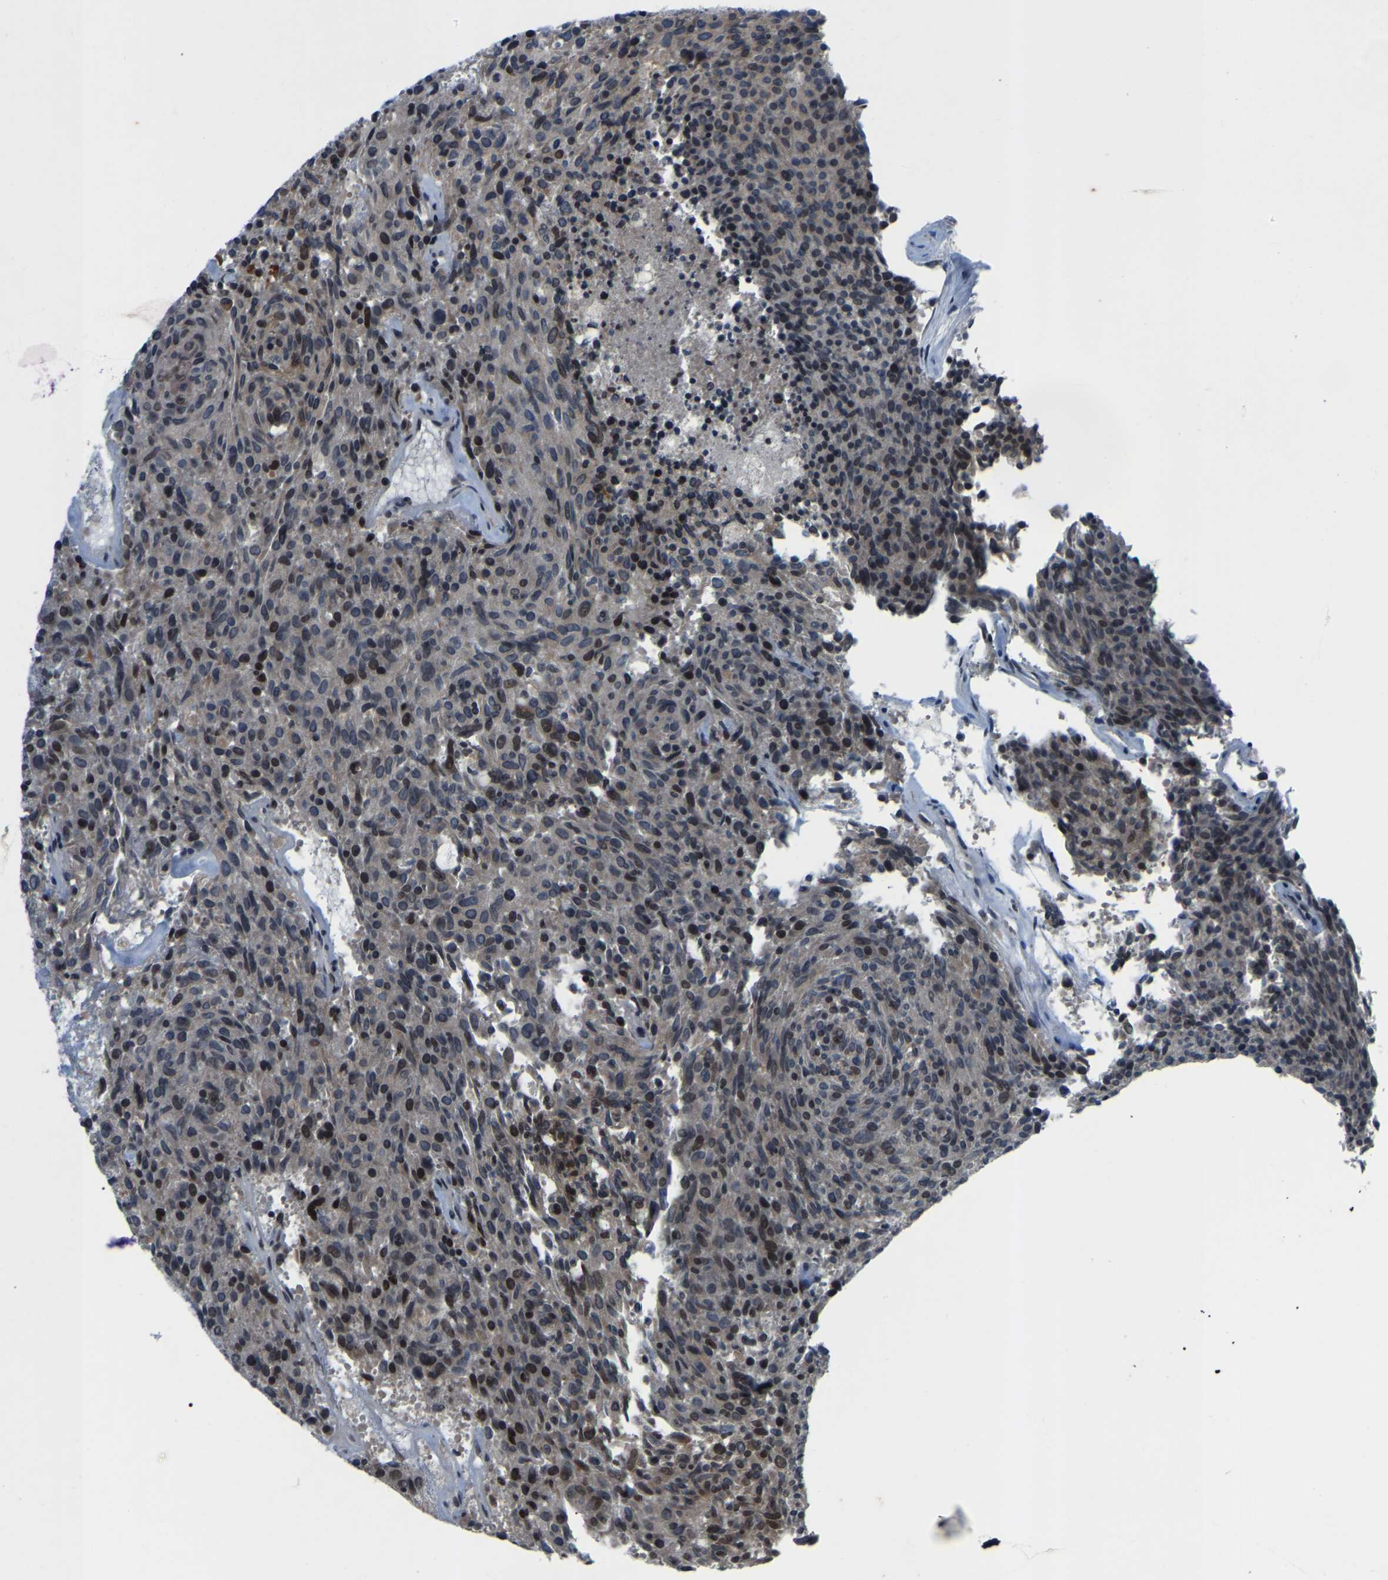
{"staining": {"intensity": "moderate", "quantity": "25%-75%", "location": "nuclear"}, "tissue": "carcinoid", "cell_type": "Tumor cells", "image_type": "cancer", "snomed": [{"axis": "morphology", "description": "Carcinoid, malignant, NOS"}, {"axis": "topography", "description": "Pancreas"}], "caption": "A micrograph showing moderate nuclear staining in about 25%-75% of tumor cells in carcinoid, as visualized by brown immunohistochemical staining.", "gene": "PARL", "patient": {"sex": "female", "age": 54}}